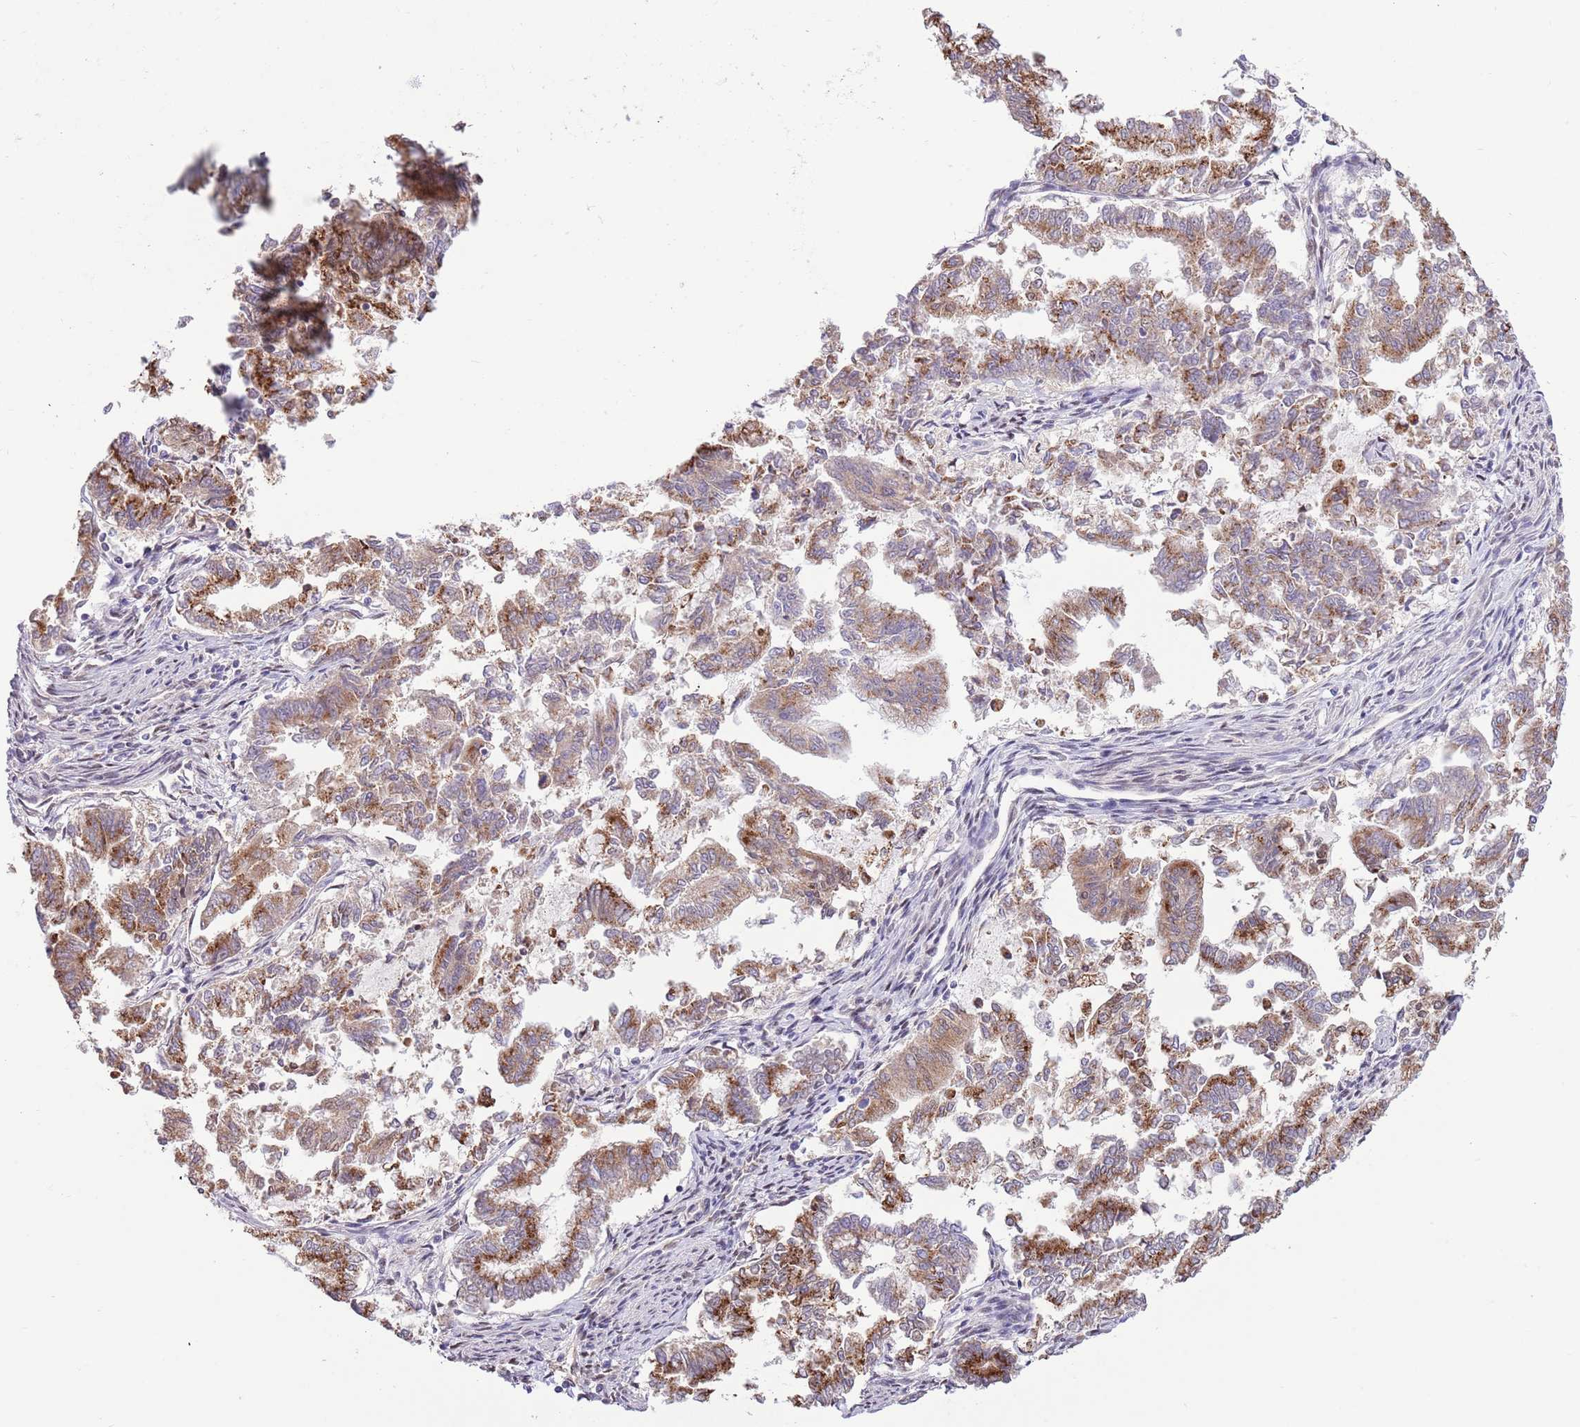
{"staining": {"intensity": "moderate", "quantity": ">75%", "location": "cytoplasmic/membranous"}, "tissue": "endometrial cancer", "cell_type": "Tumor cells", "image_type": "cancer", "snomed": [{"axis": "morphology", "description": "Adenocarcinoma, NOS"}, {"axis": "topography", "description": "Endometrium"}], "caption": "DAB immunohistochemical staining of human adenocarcinoma (endometrial) demonstrates moderate cytoplasmic/membranous protein staining in about >75% of tumor cells.", "gene": "ARL2BP", "patient": {"sex": "female", "age": 79}}